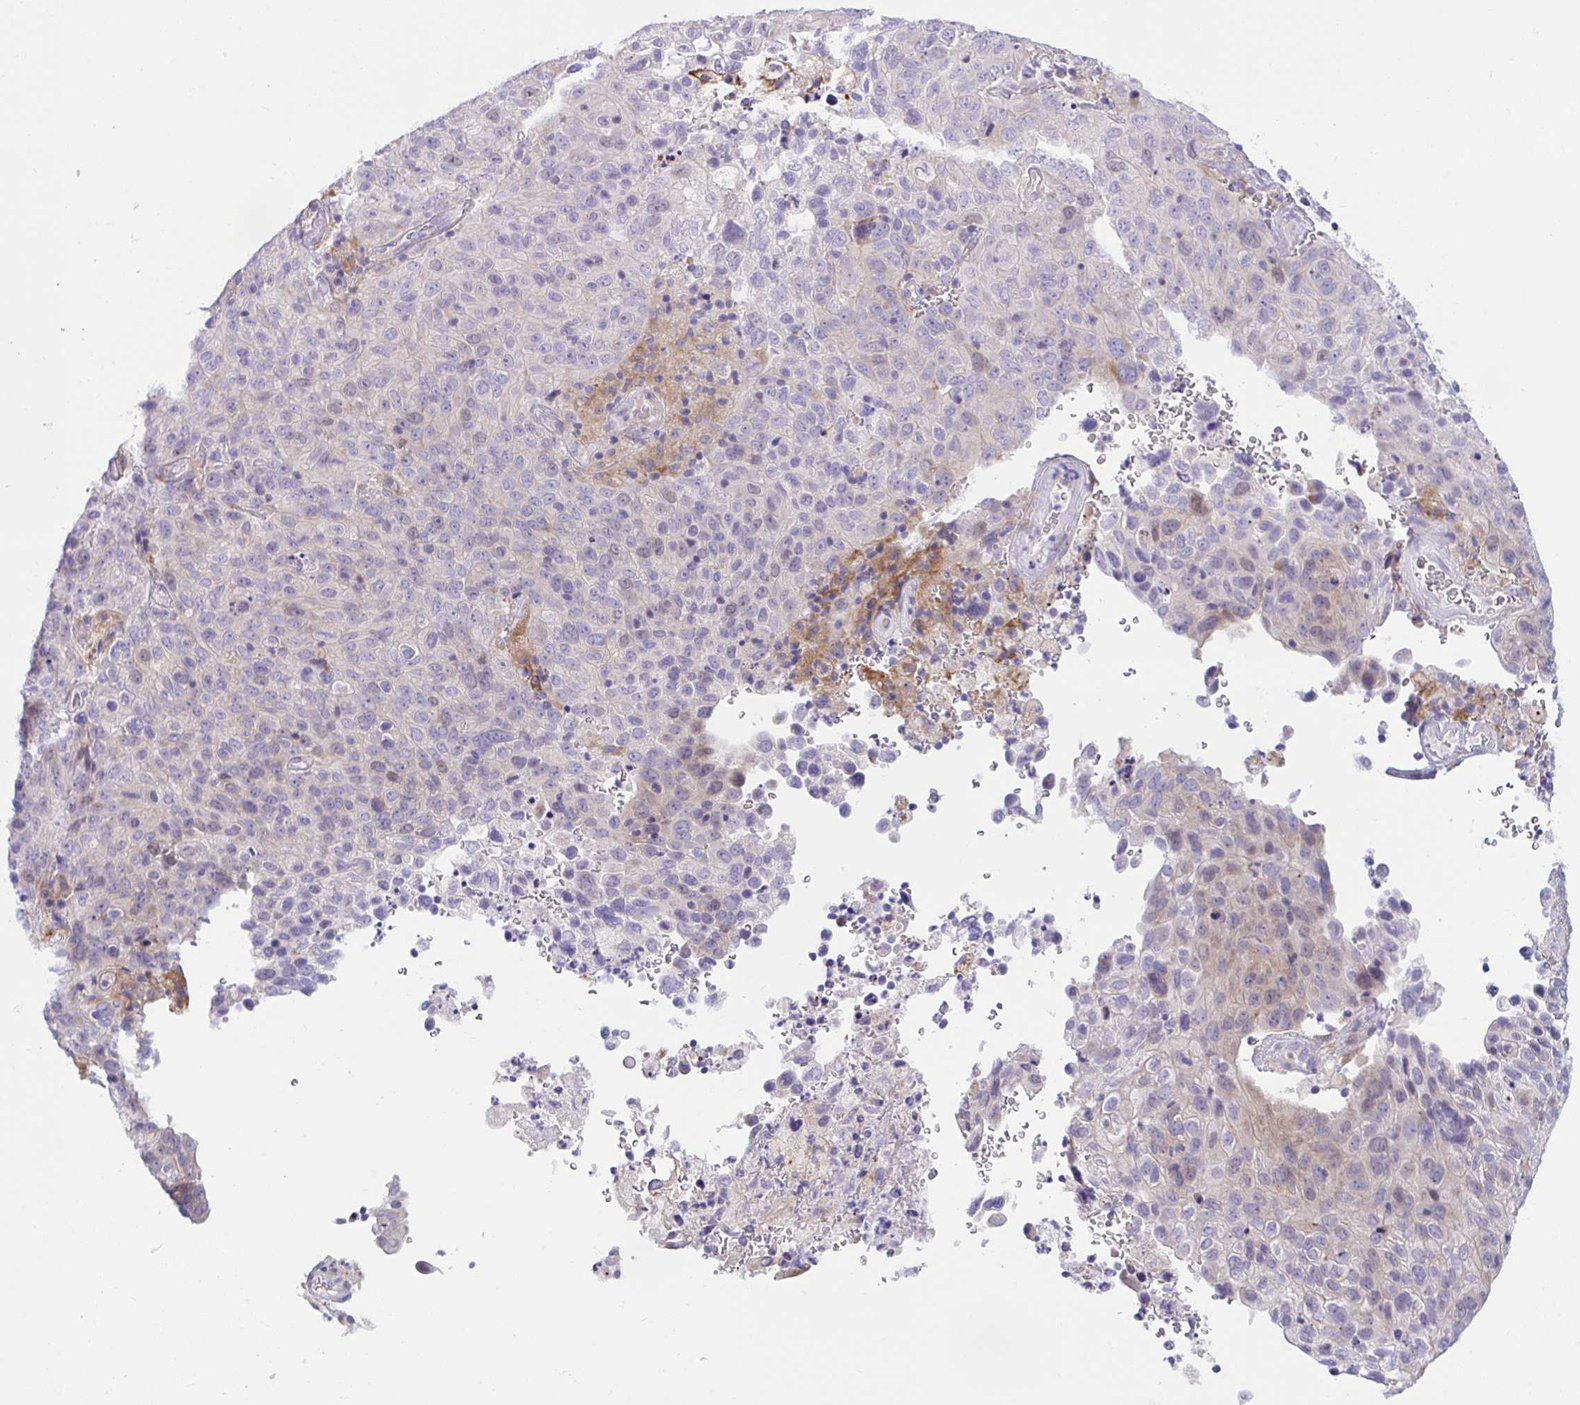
{"staining": {"intensity": "weak", "quantity": "<25%", "location": "cytoplasmic/membranous"}, "tissue": "cervical cancer", "cell_type": "Tumor cells", "image_type": "cancer", "snomed": [{"axis": "morphology", "description": "Squamous cell carcinoma, NOS"}, {"axis": "topography", "description": "Cervix"}], "caption": "This is an immunohistochemistry (IHC) photomicrograph of human cervical cancer (squamous cell carcinoma). There is no staining in tumor cells.", "gene": "DTX3", "patient": {"sex": "female", "age": 44}}